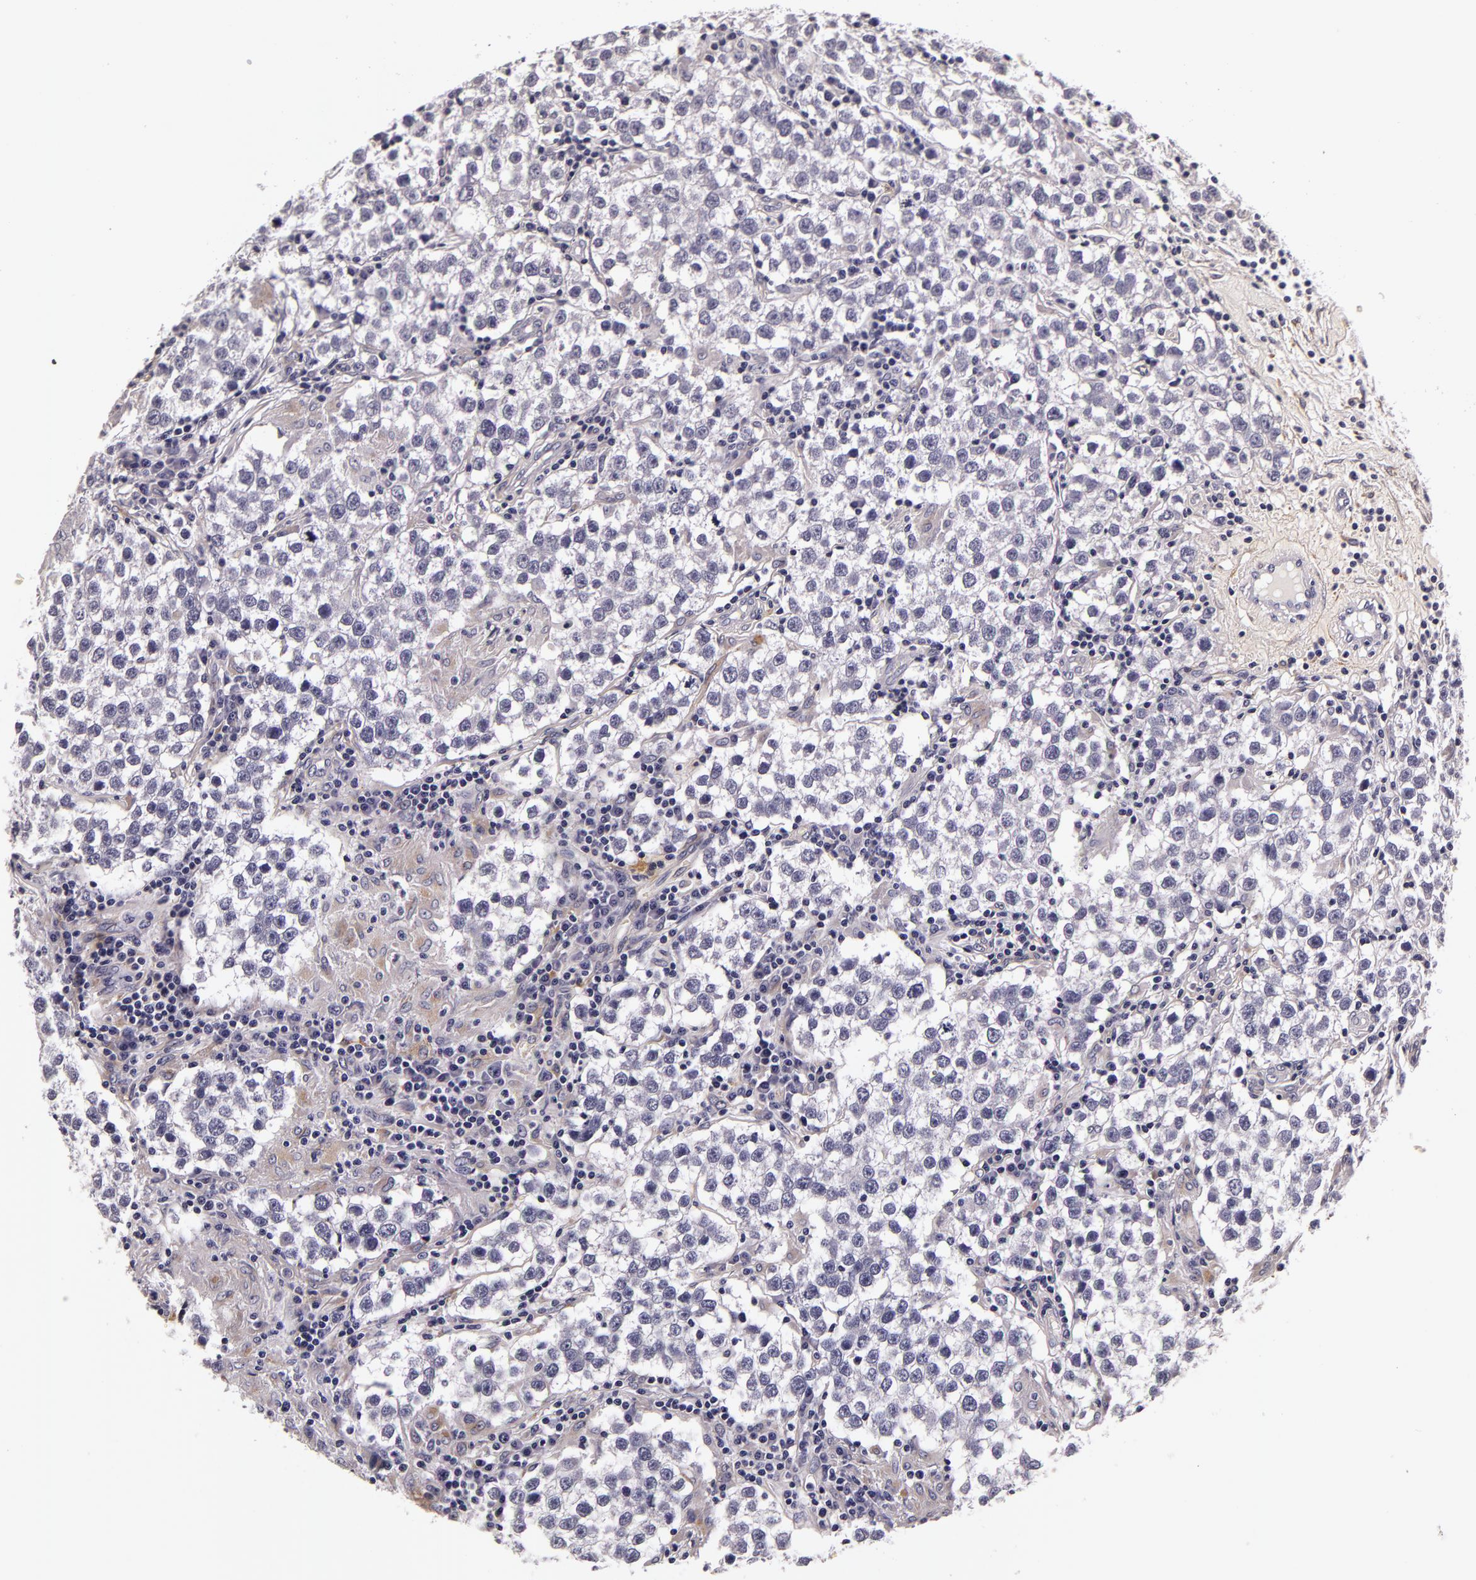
{"staining": {"intensity": "negative", "quantity": "none", "location": "none"}, "tissue": "testis cancer", "cell_type": "Tumor cells", "image_type": "cancer", "snomed": [{"axis": "morphology", "description": "Seminoma, NOS"}, {"axis": "topography", "description": "Testis"}], "caption": "There is no significant staining in tumor cells of seminoma (testis). (DAB immunohistochemistry with hematoxylin counter stain).", "gene": "LGALS3BP", "patient": {"sex": "male", "age": 36}}